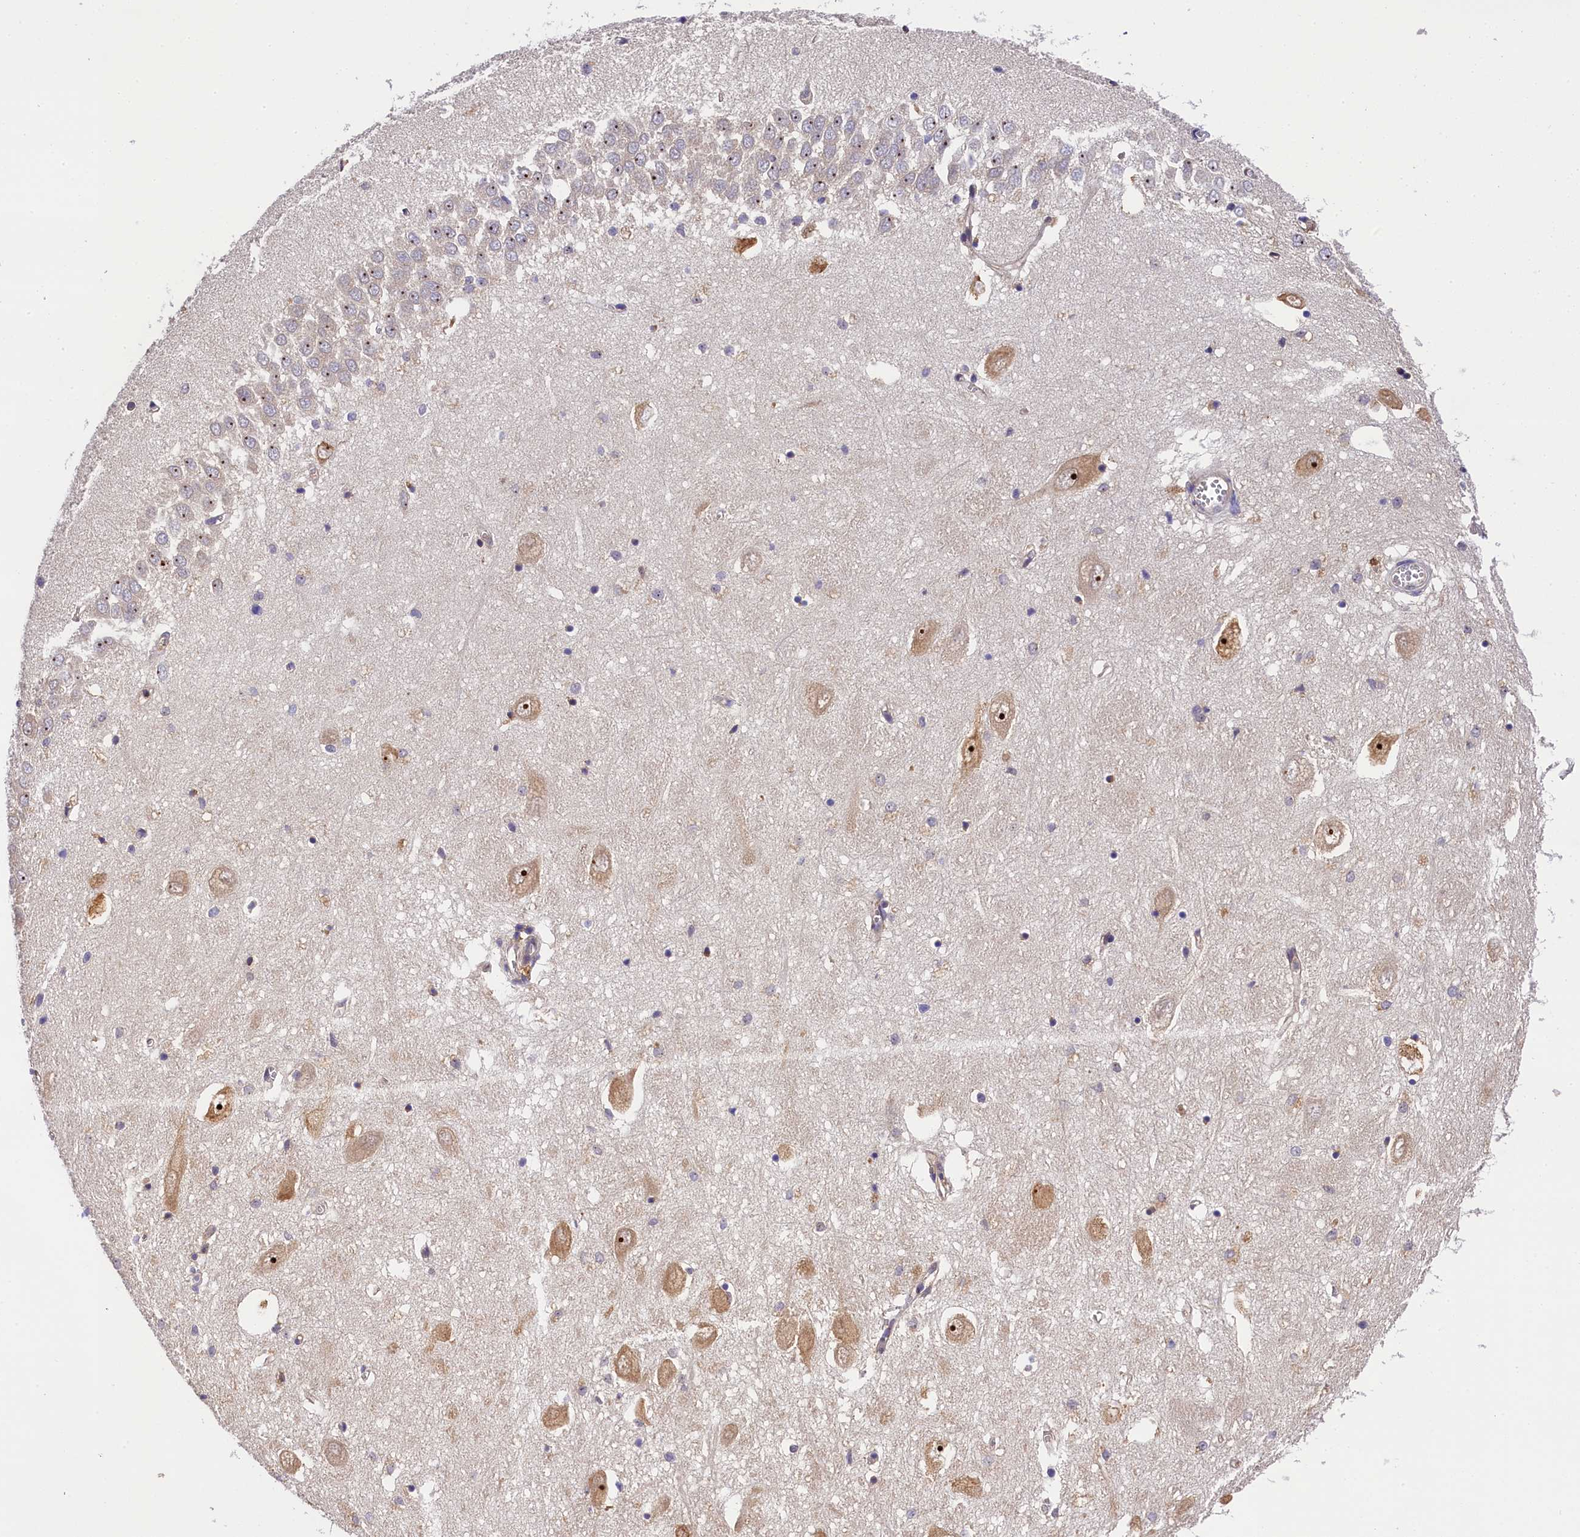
{"staining": {"intensity": "moderate", "quantity": "<25%", "location": "nuclear"}, "tissue": "hippocampus", "cell_type": "Glial cells", "image_type": "normal", "snomed": [{"axis": "morphology", "description": "Normal tissue, NOS"}, {"axis": "topography", "description": "Hippocampus"}], "caption": "This photomicrograph exhibits immunohistochemistry (IHC) staining of normal hippocampus, with low moderate nuclear positivity in approximately <25% of glial cells.", "gene": "EIF6", "patient": {"sex": "female", "age": 64}}